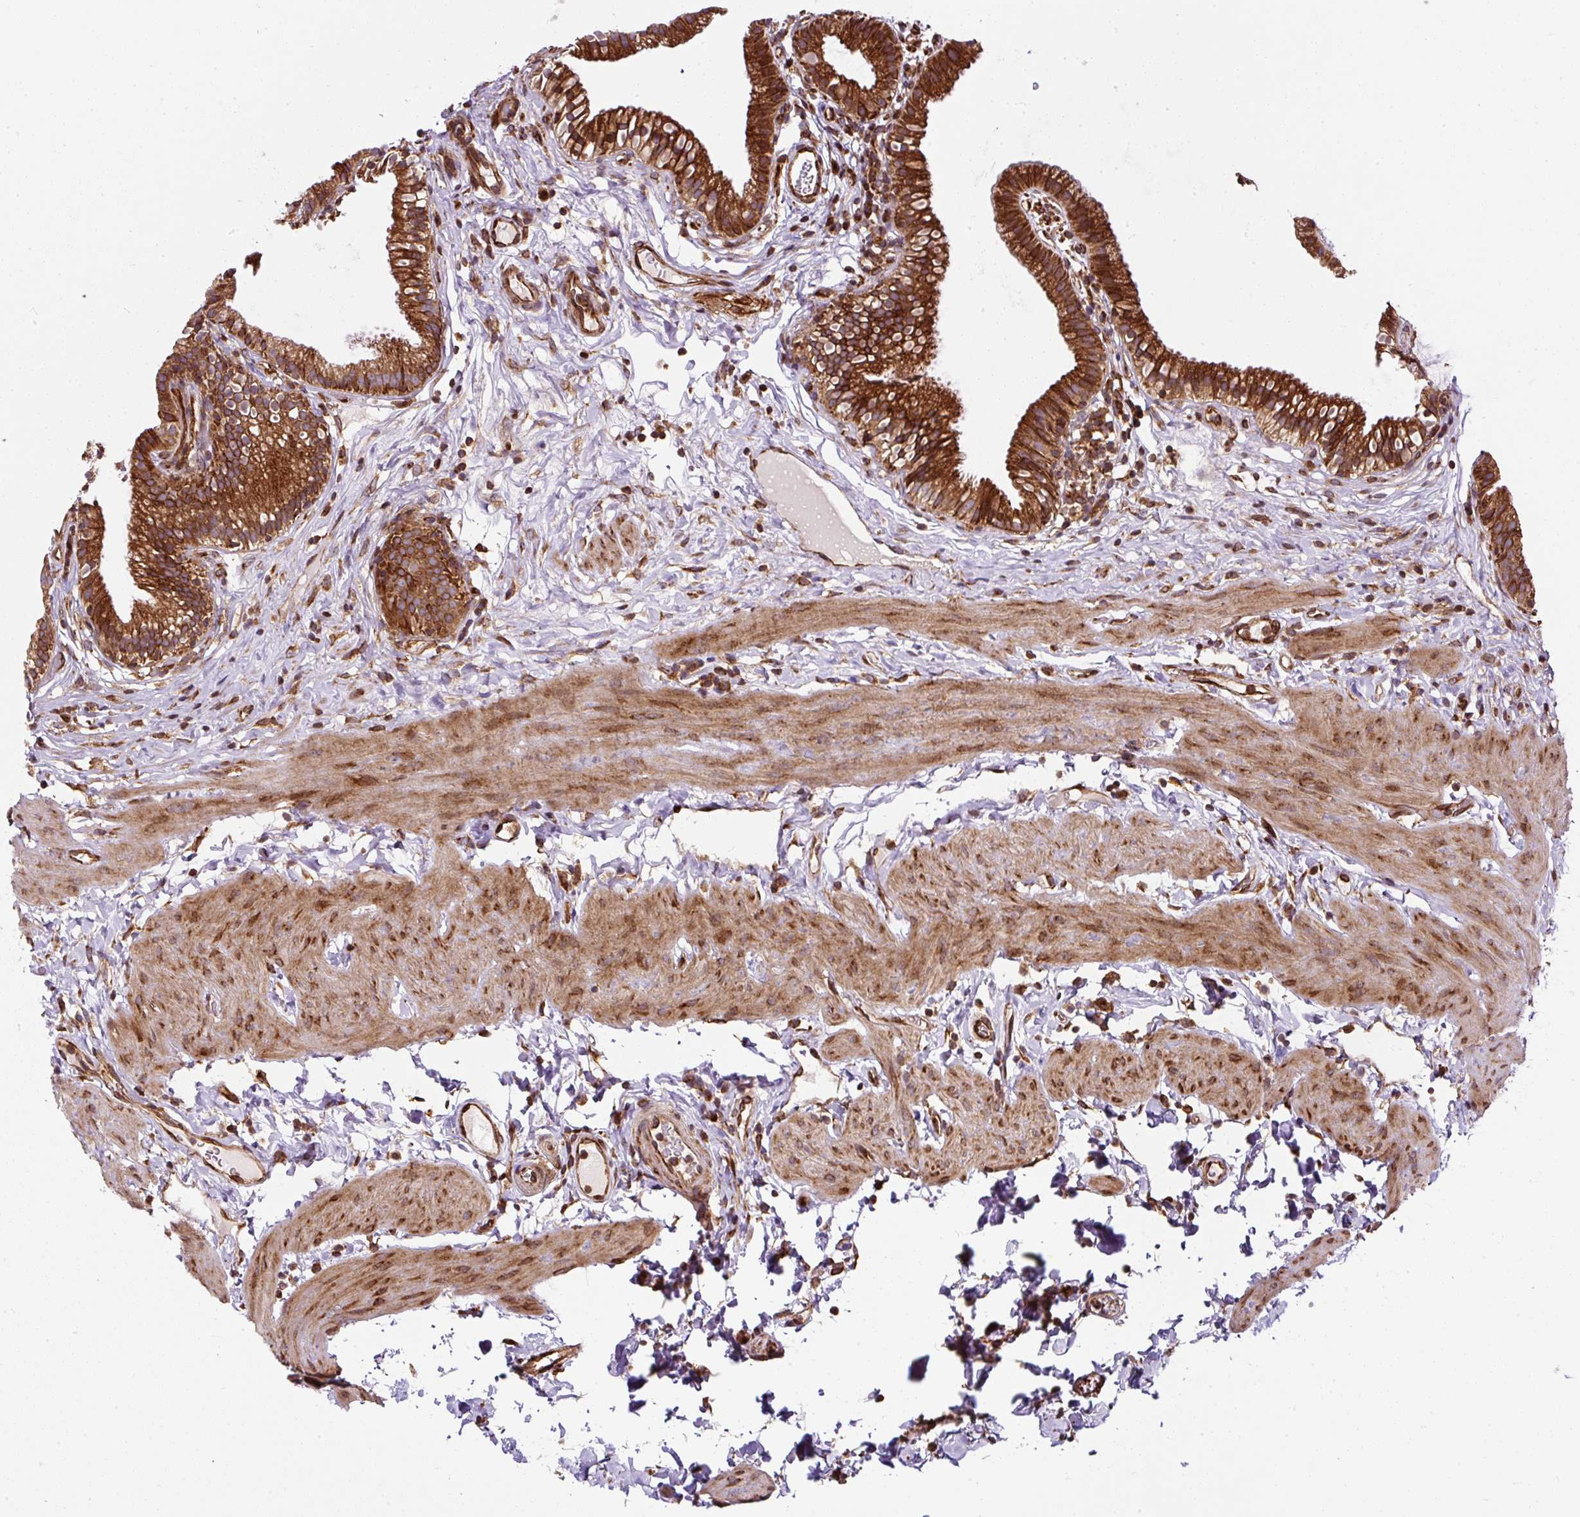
{"staining": {"intensity": "strong", "quantity": ">75%", "location": "cytoplasmic/membranous"}, "tissue": "gallbladder", "cell_type": "Glandular cells", "image_type": "normal", "snomed": [{"axis": "morphology", "description": "Normal tissue, NOS"}, {"axis": "topography", "description": "Gallbladder"}], "caption": "An image showing strong cytoplasmic/membranous positivity in about >75% of glandular cells in unremarkable gallbladder, as visualized by brown immunohistochemical staining.", "gene": "KDM4E", "patient": {"sex": "female", "age": 46}}